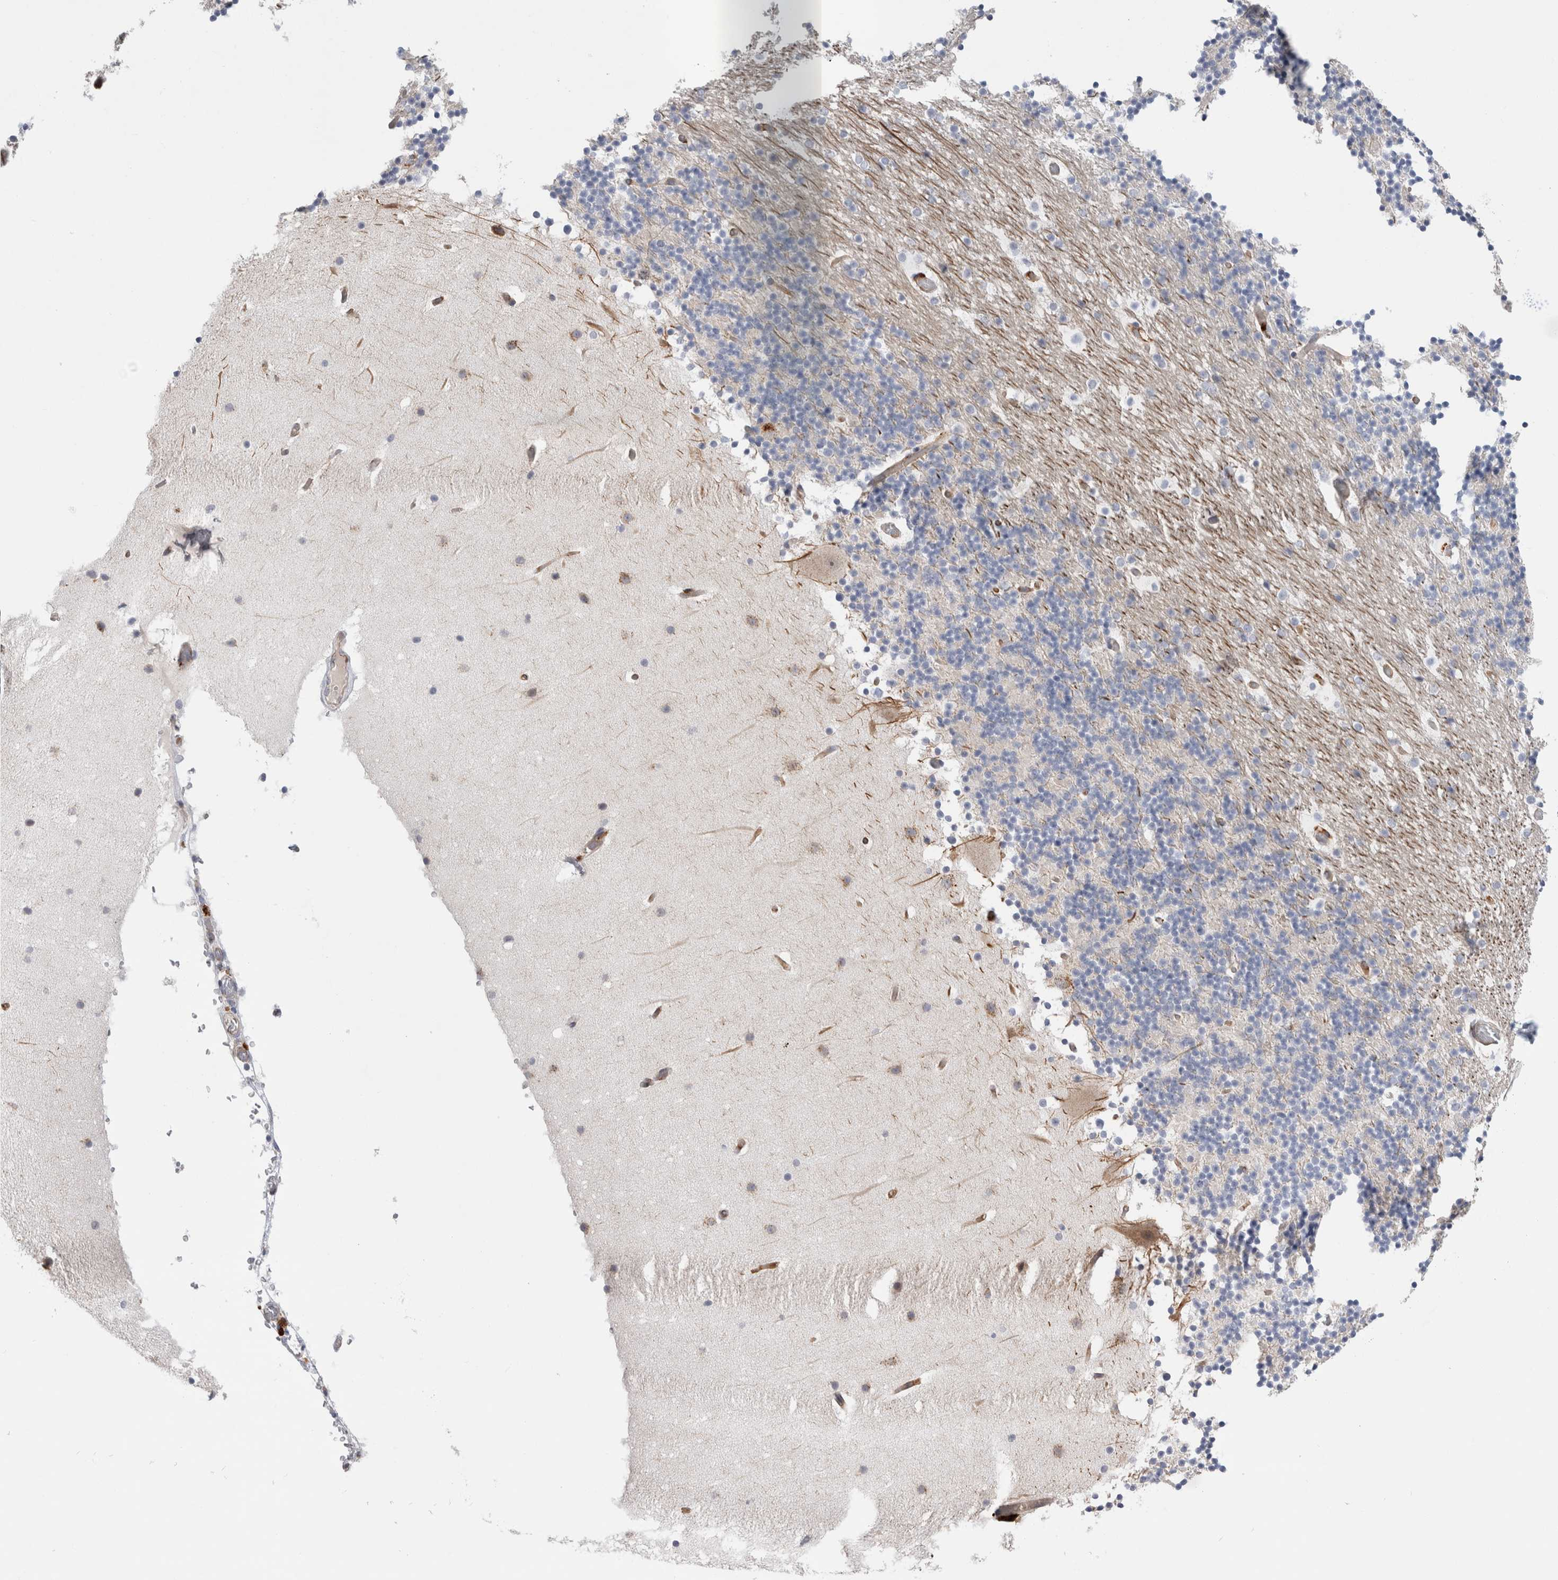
{"staining": {"intensity": "negative", "quantity": "none", "location": "none"}, "tissue": "cerebellum", "cell_type": "Cells in granular layer", "image_type": "normal", "snomed": [{"axis": "morphology", "description": "Normal tissue, NOS"}, {"axis": "topography", "description": "Cerebellum"}], "caption": "Immunohistochemistry of normal cerebellum exhibits no staining in cells in granular layer. (DAB IHC visualized using brightfield microscopy, high magnification).", "gene": "ANKMY1", "patient": {"sex": "male", "age": 57}}